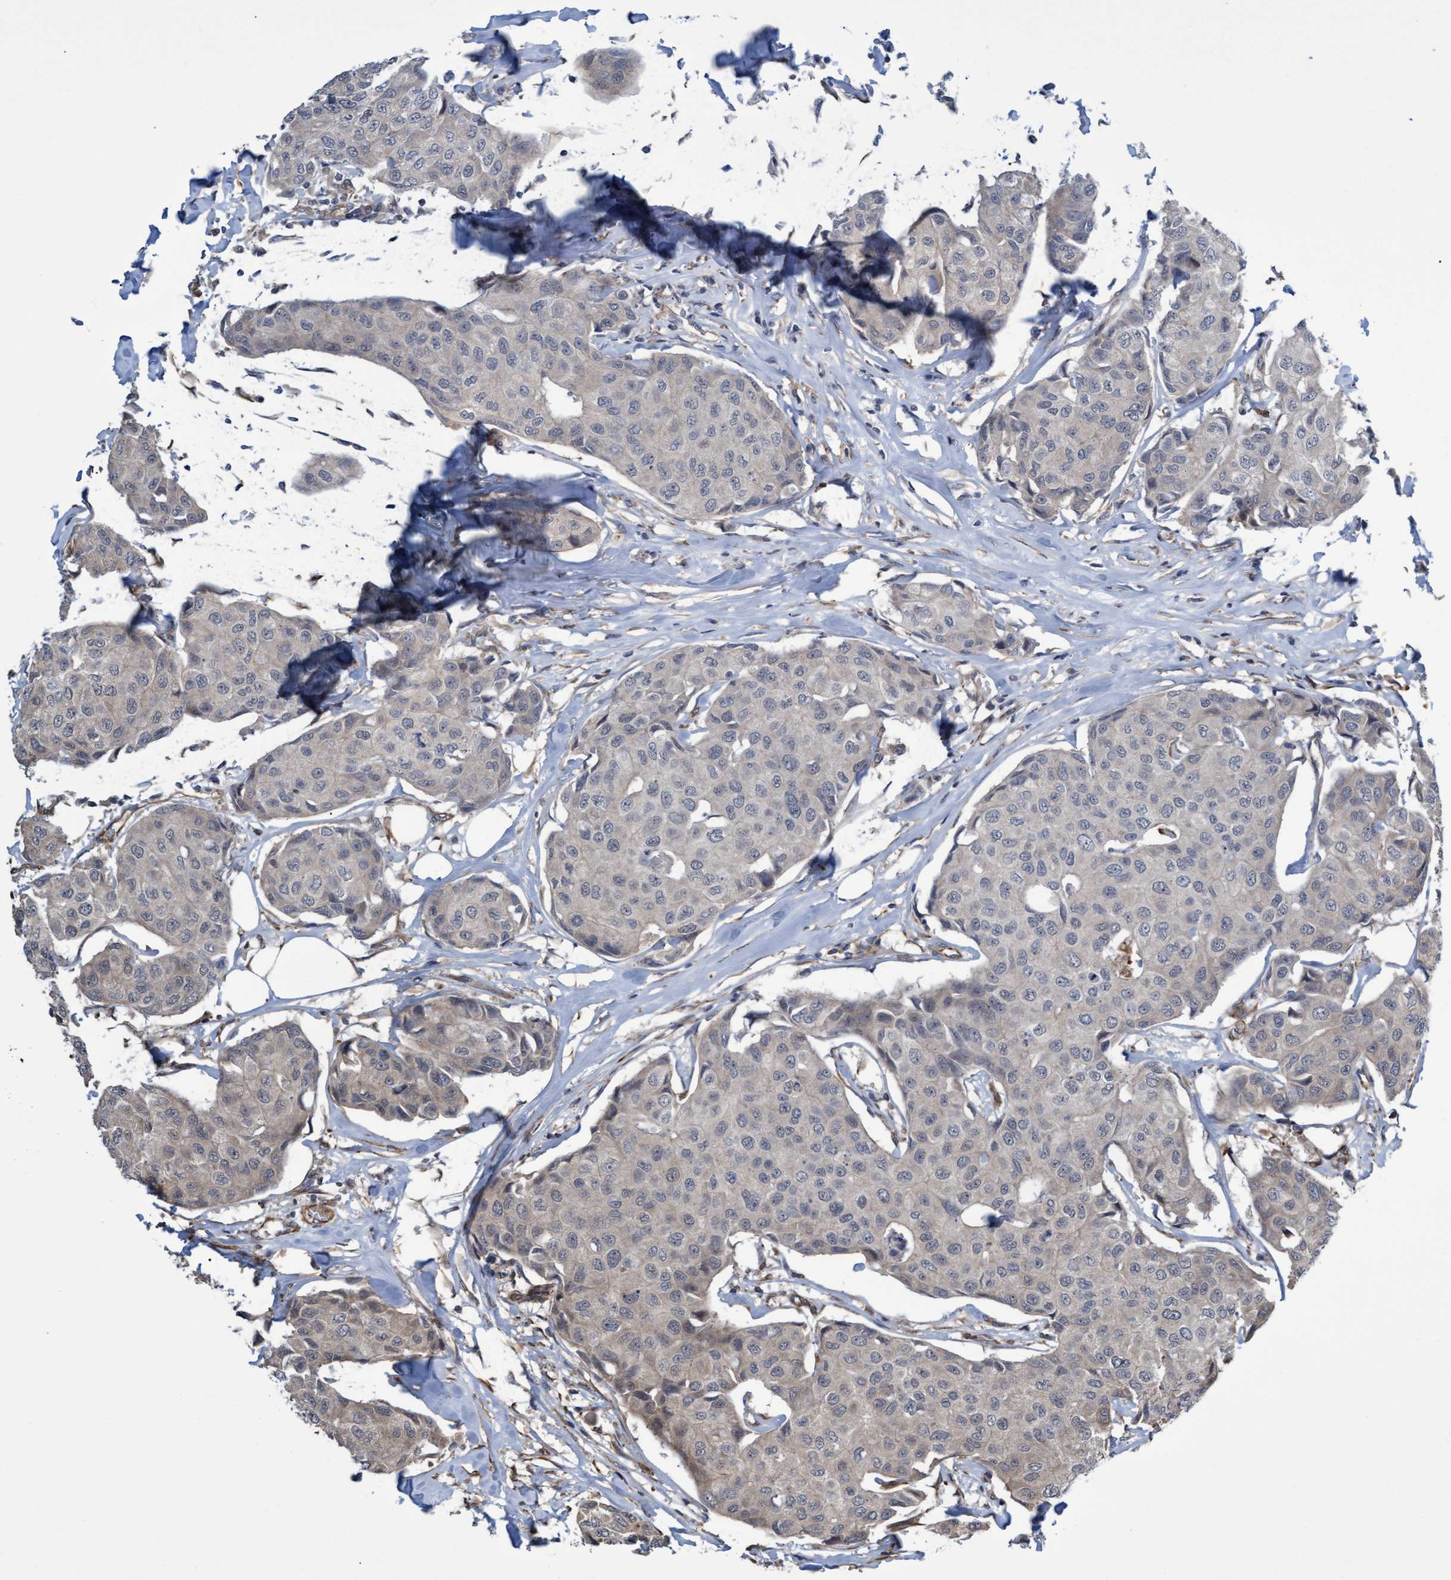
{"staining": {"intensity": "weak", "quantity": "<25%", "location": "cytoplasmic/membranous"}, "tissue": "breast cancer", "cell_type": "Tumor cells", "image_type": "cancer", "snomed": [{"axis": "morphology", "description": "Duct carcinoma"}, {"axis": "topography", "description": "Breast"}], "caption": "There is no significant positivity in tumor cells of breast cancer.", "gene": "TNFRSF10B", "patient": {"sex": "female", "age": 80}}